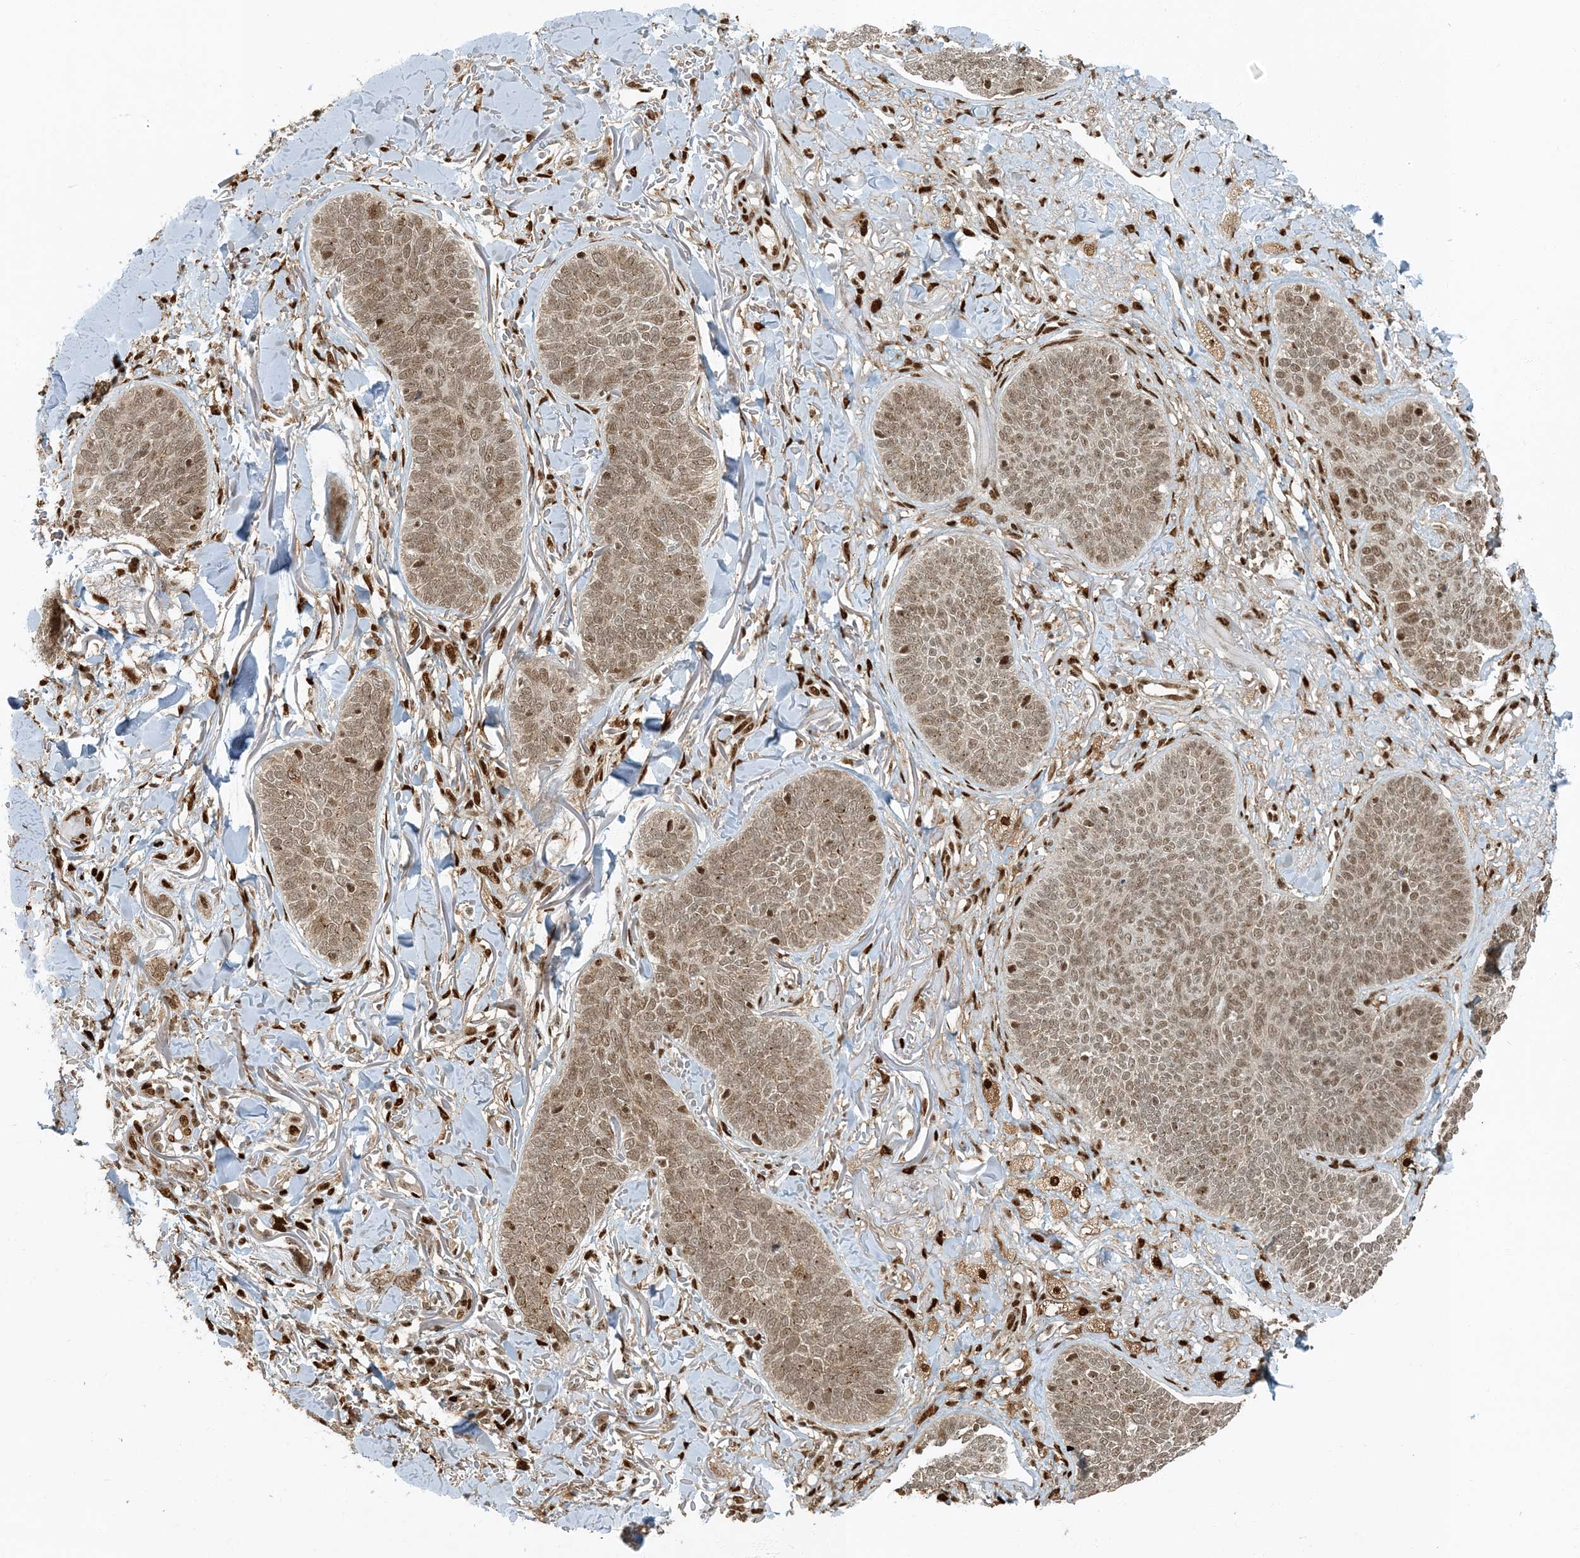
{"staining": {"intensity": "moderate", "quantity": ">75%", "location": "nuclear"}, "tissue": "skin cancer", "cell_type": "Tumor cells", "image_type": "cancer", "snomed": [{"axis": "morphology", "description": "Basal cell carcinoma"}, {"axis": "topography", "description": "Skin"}], "caption": "Immunohistochemistry (IHC) of human skin cancer shows medium levels of moderate nuclear expression in approximately >75% of tumor cells.", "gene": "MBD1", "patient": {"sex": "male", "age": 85}}